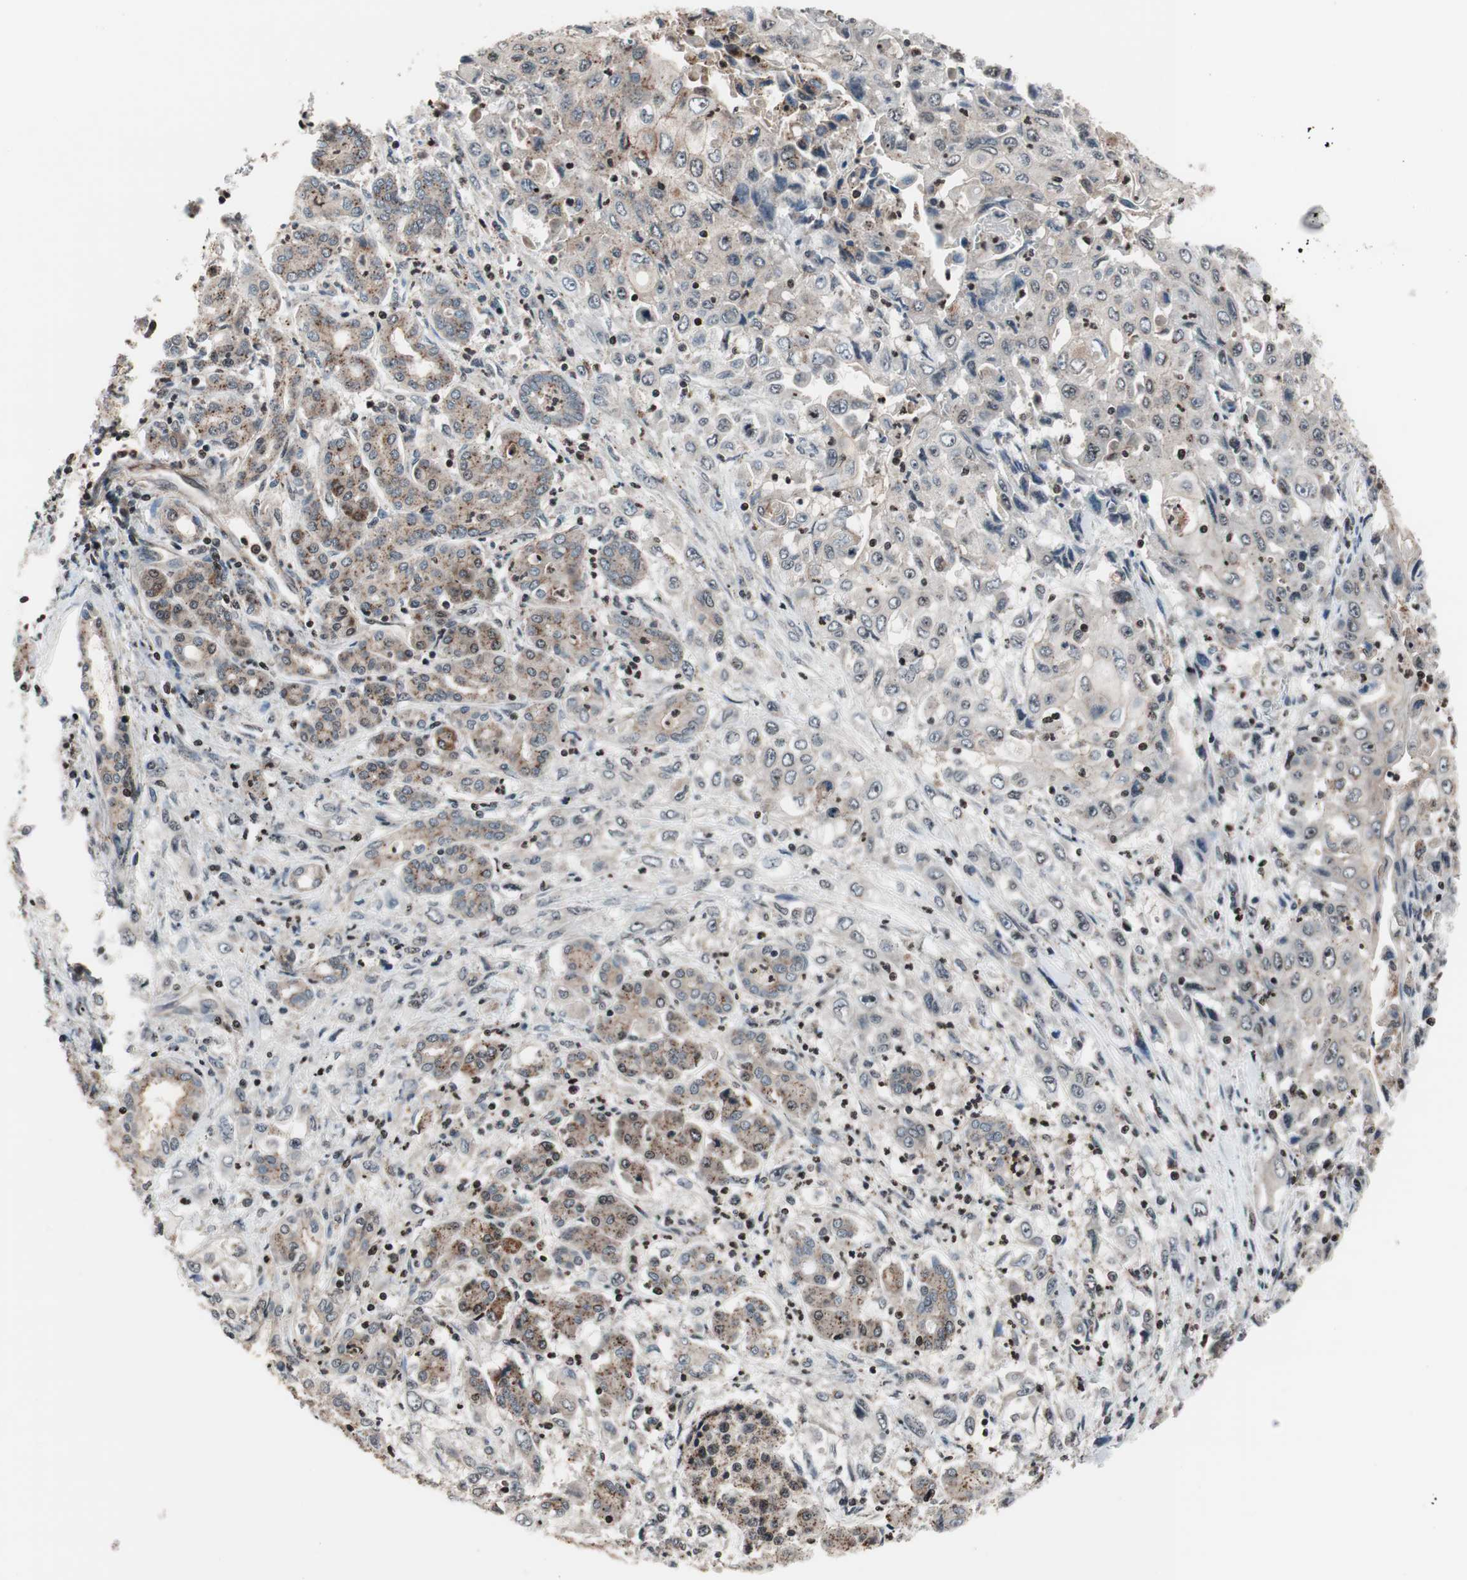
{"staining": {"intensity": "weak", "quantity": "25%-75%", "location": "cytoplasmic/membranous"}, "tissue": "pancreatic cancer", "cell_type": "Tumor cells", "image_type": "cancer", "snomed": [{"axis": "morphology", "description": "Adenocarcinoma, NOS"}, {"axis": "topography", "description": "Pancreas"}], "caption": "Immunohistochemistry image of neoplastic tissue: pancreatic cancer stained using immunohistochemistry (IHC) displays low levels of weak protein expression localized specifically in the cytoplasmic/membranous of tumor cells, appearing as a cytoplasmic/membranous brown color.", "gene": "RFC1", "patient": {"sex": "male", "age": 70}}